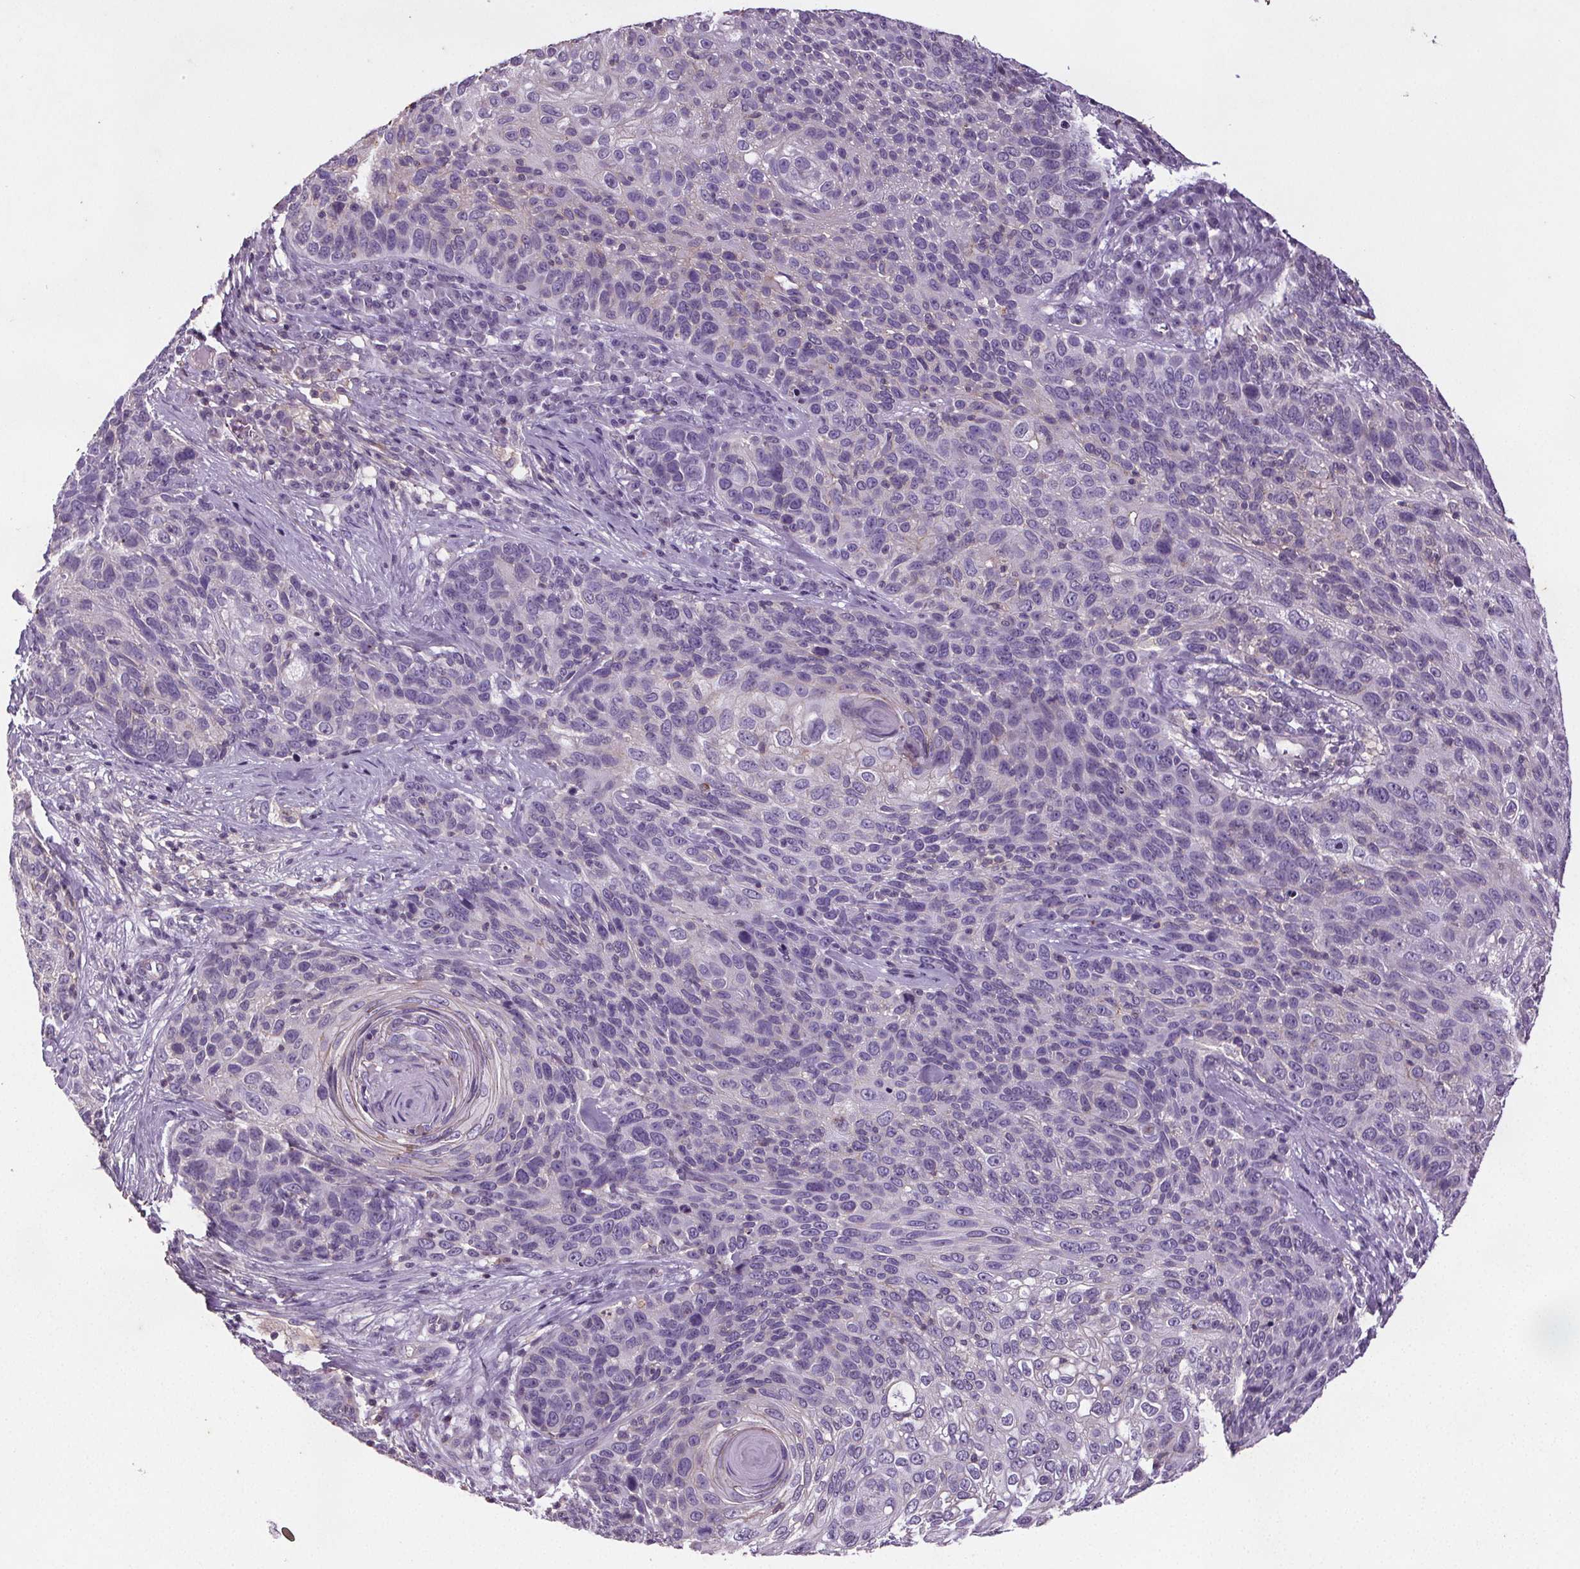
{"staining": {"intensity": "negative", "quantity": "none", "location": "none"}, "tissue": "skin cancer", "cell_type": "Tumor cells", "image_type": "cancer", "snomed": [{"axis": "morphology", "description": "Squamous cell carcinoma, NOS"}, {"axis": "topography", "description": "Skin"}], "caption": "The immunohistochemistry (IHC) micrograph has no significant positivity in tumor cells of squamous cell carcinoma (skin) tissue.", "gene": "C19orf84", "patient": {"sex": "male", "age": 92}}